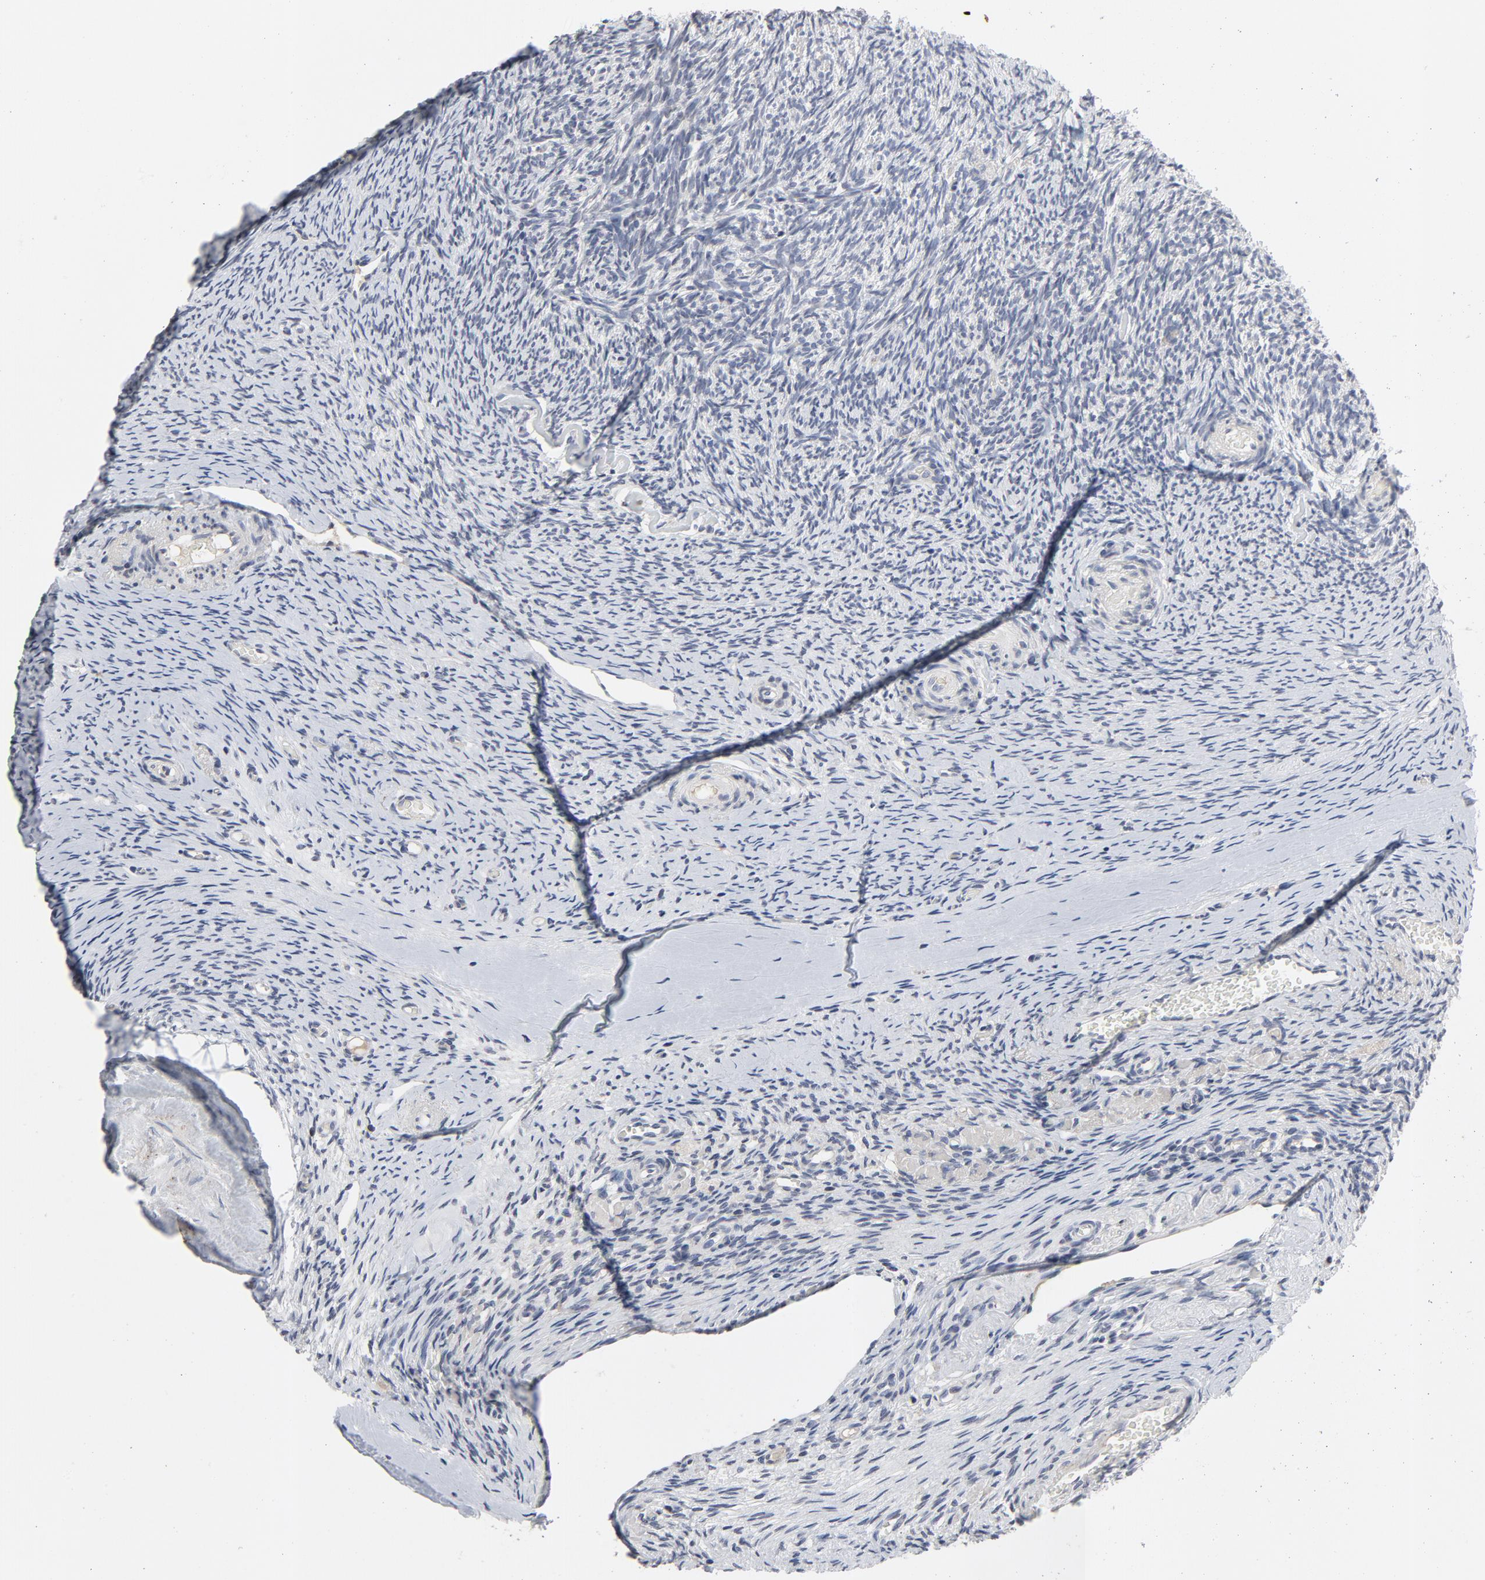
{"staining": {"intensity": "negative", "quantity": "none", "location": "none"}, "tissue": "ovary", "cell_type": "Follicle cells", "image_type": "normal", "snomed": [{"axis": "morphology", "description": "Normal tissue, NOS"}, {"axis": "topography", "description": "Ovary"}], "caption": "Immunohistochemistry photomicrograph of unremarkable ovary: human ovary stained with DAB reveals no significant protein staining in follicle cells. (Brightfield microscopy of DAB immunohistochemistry (IHC) at high magnification).", "gene": "TCL1A", "patient": {"sex": "female", "age": 60}}